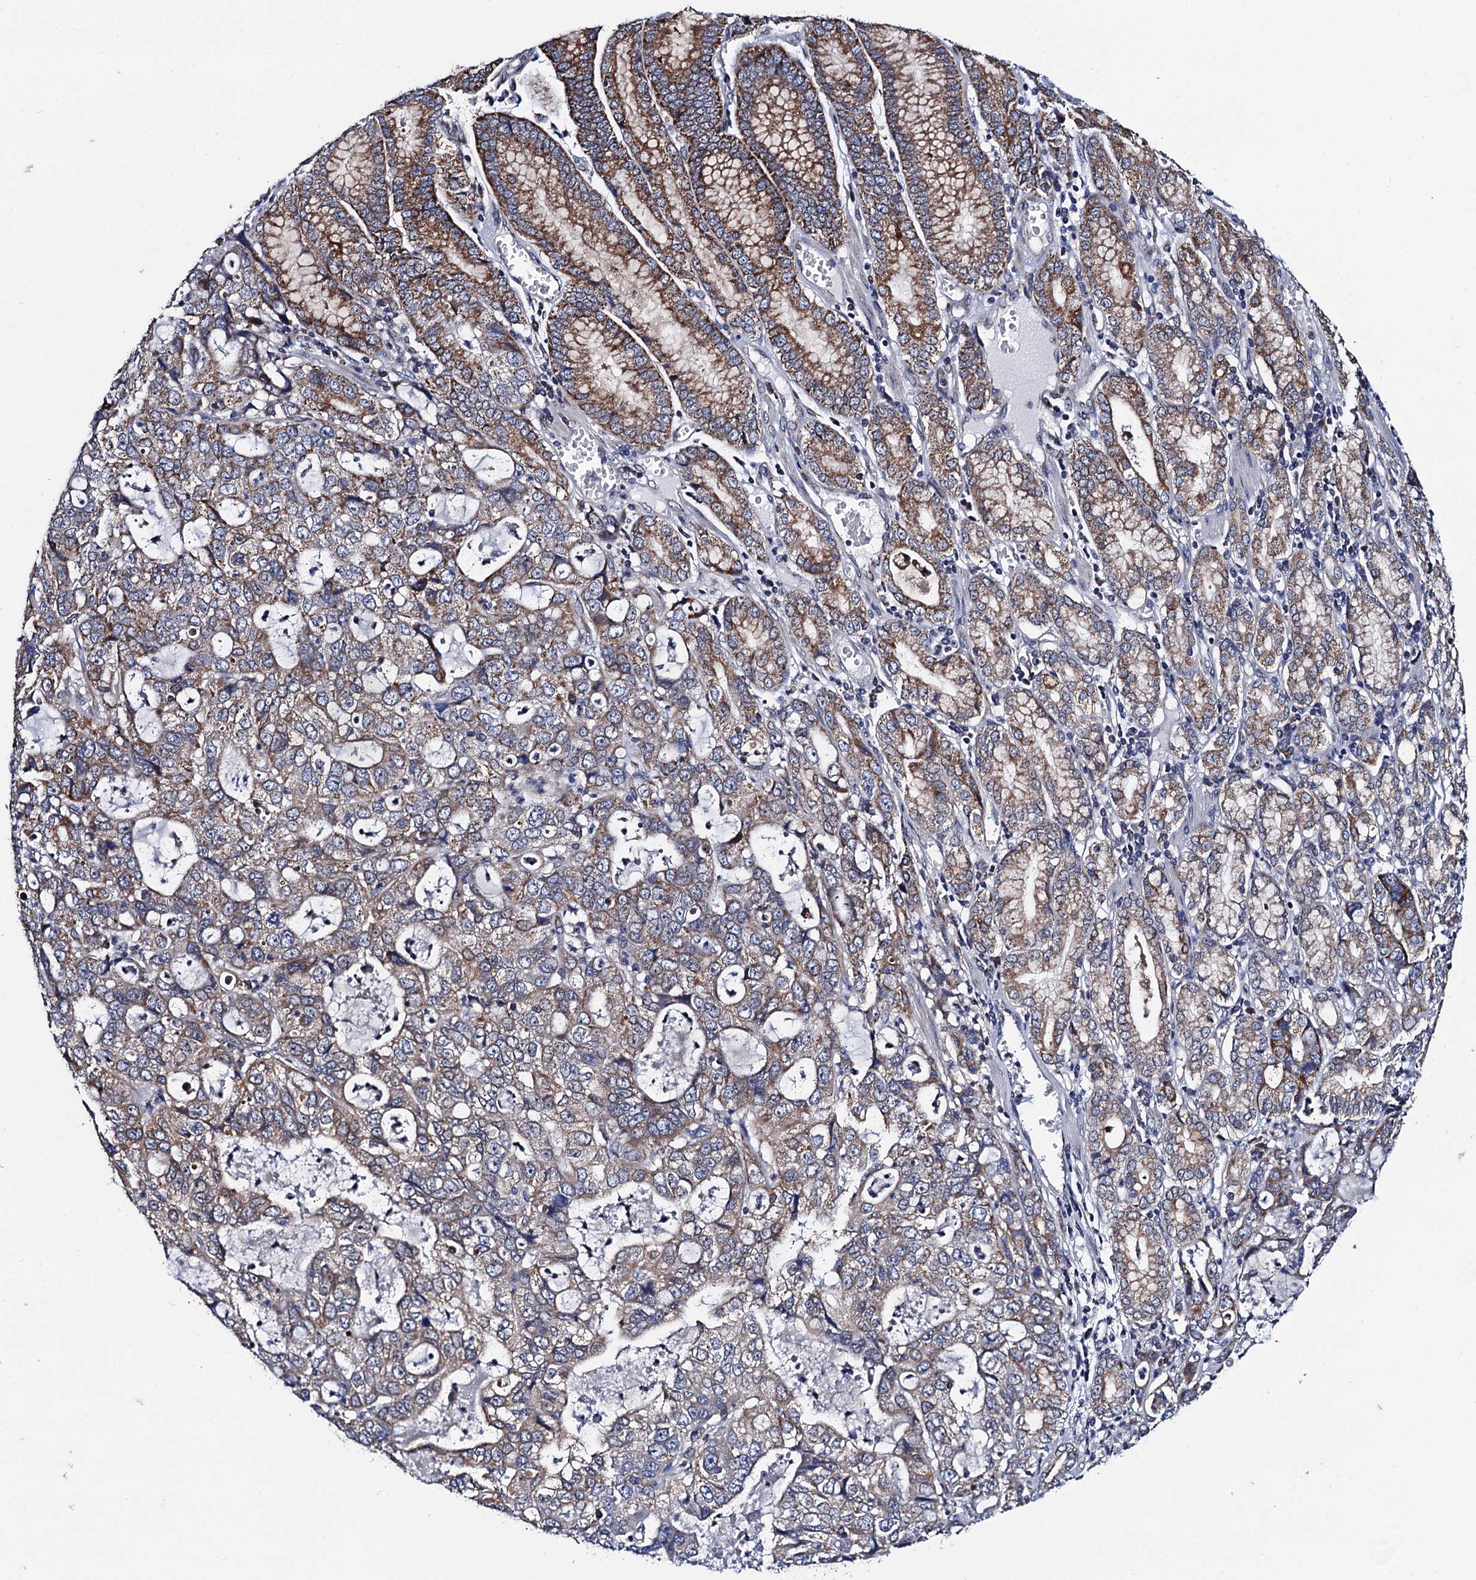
{"staining": {"intensity": "weak", "quantity": "<25%", "location": "cytoplasmic/membranous"}, "tissue": "stomach cancer", "cell_type": "Tumor cells", "image_type": "cancer", "snomed": [{"axis": "morphology", "description": "Adenocarcinoma, NOS"}, {"axis": "topography", "description": "Stomach, upper"}], "caption": "IHC photomicrograph of stomach cancer stained for a protein (brown), which shows no positivity in tumor cells.", "gene": "PTCD3", "patient": {"sex": "female", "age": 52}}